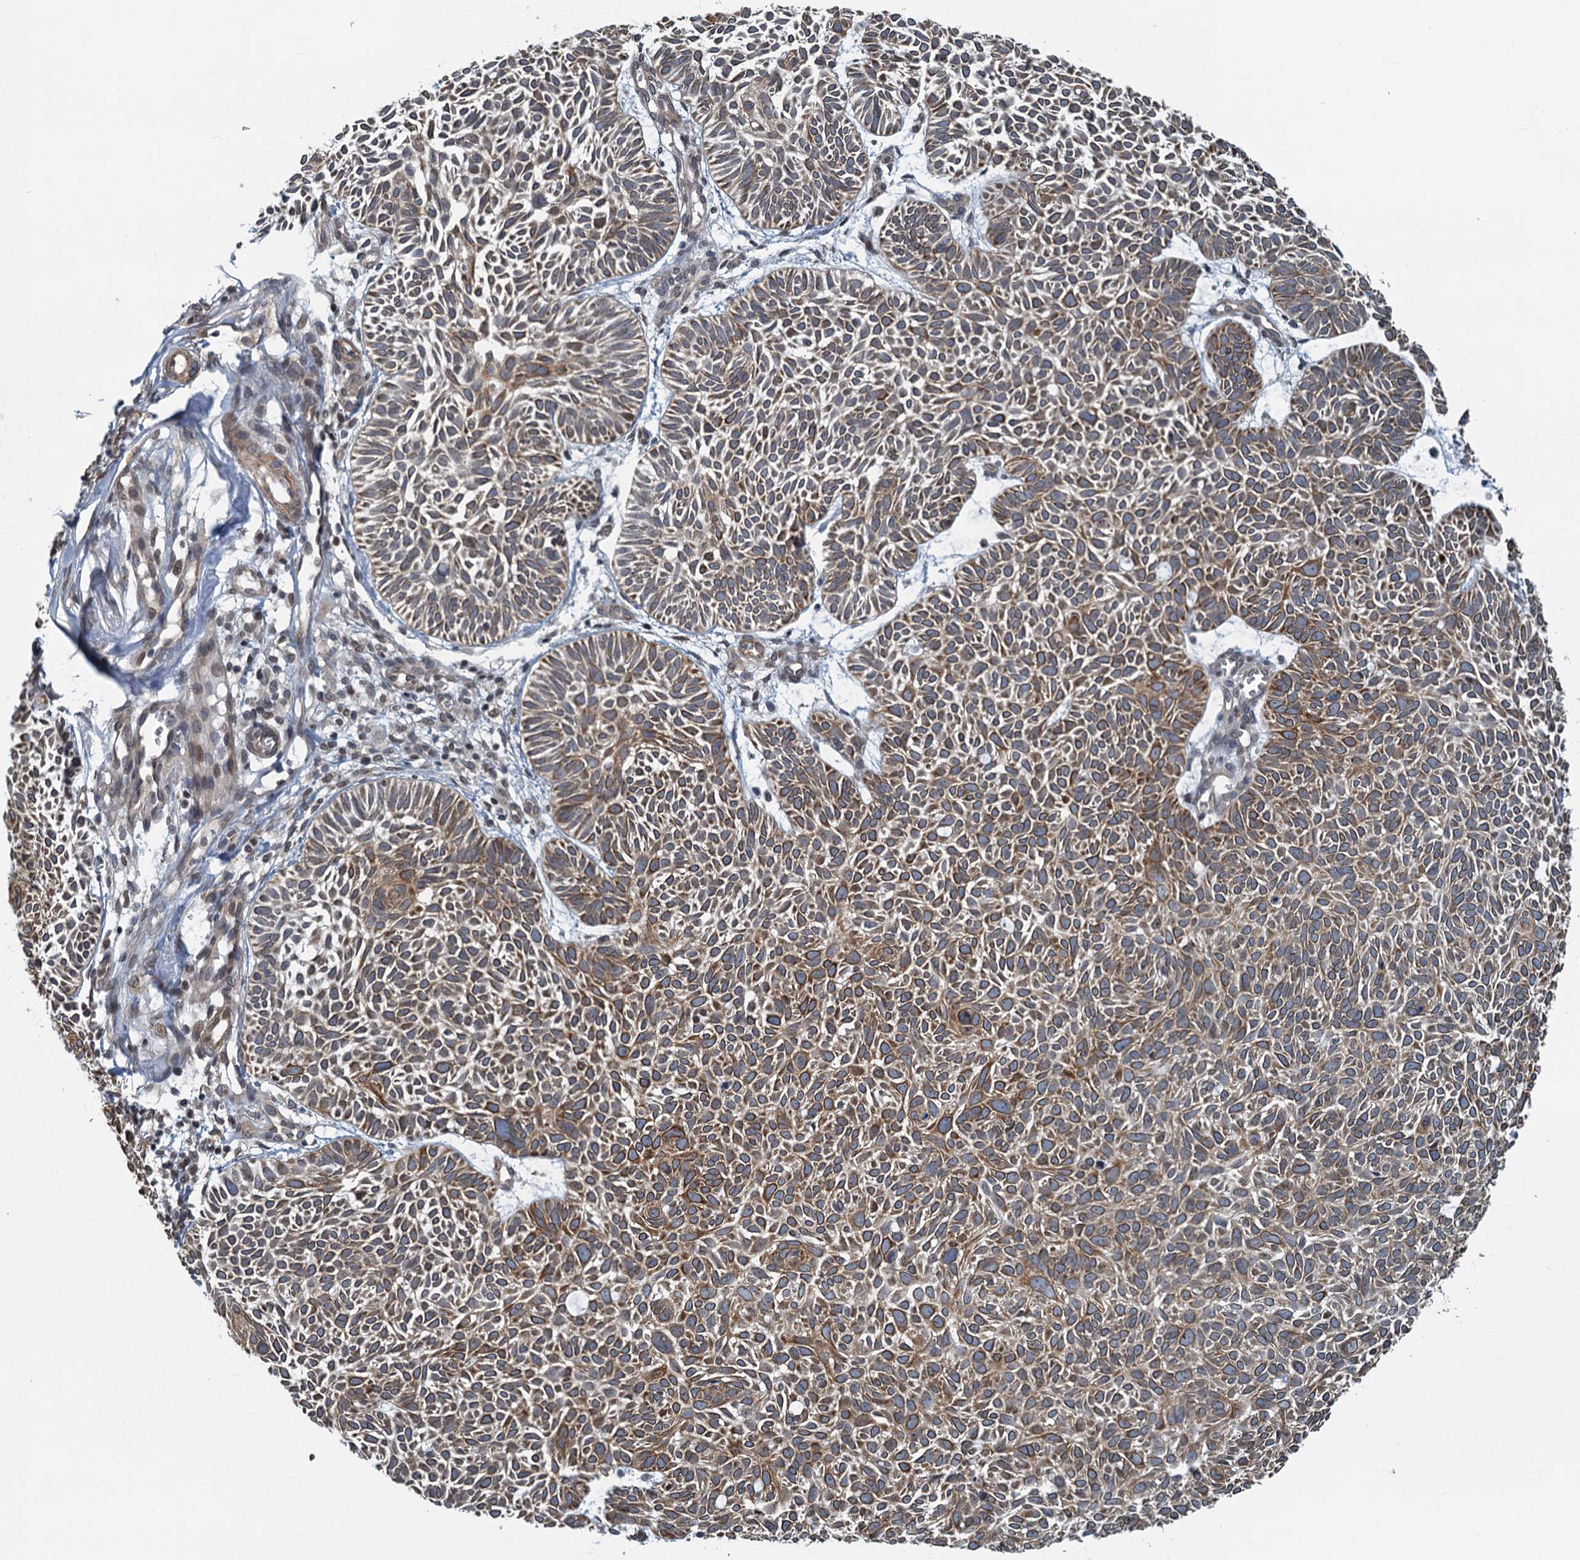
{"staining": {"intensity": "moderate", "quantity": ">75%", "location": "cytoplasmic/membranous"}, "tissue": "skin cancer", "cell_type": "Tumor cells", "image_type": "cancer", "snomed": [{"axis": "morphology", "description": "Basal cell carcinoma"}, {"axis": "topography", "description": "Skin"}], "caption": "Skin cancer stained with a brown dye shows moderate cytoplasmic/membranous positive staining in approximately >75% of tumor cells.", "gene": "CCDC34", "patient": {"sex": "male", "age": 69}}